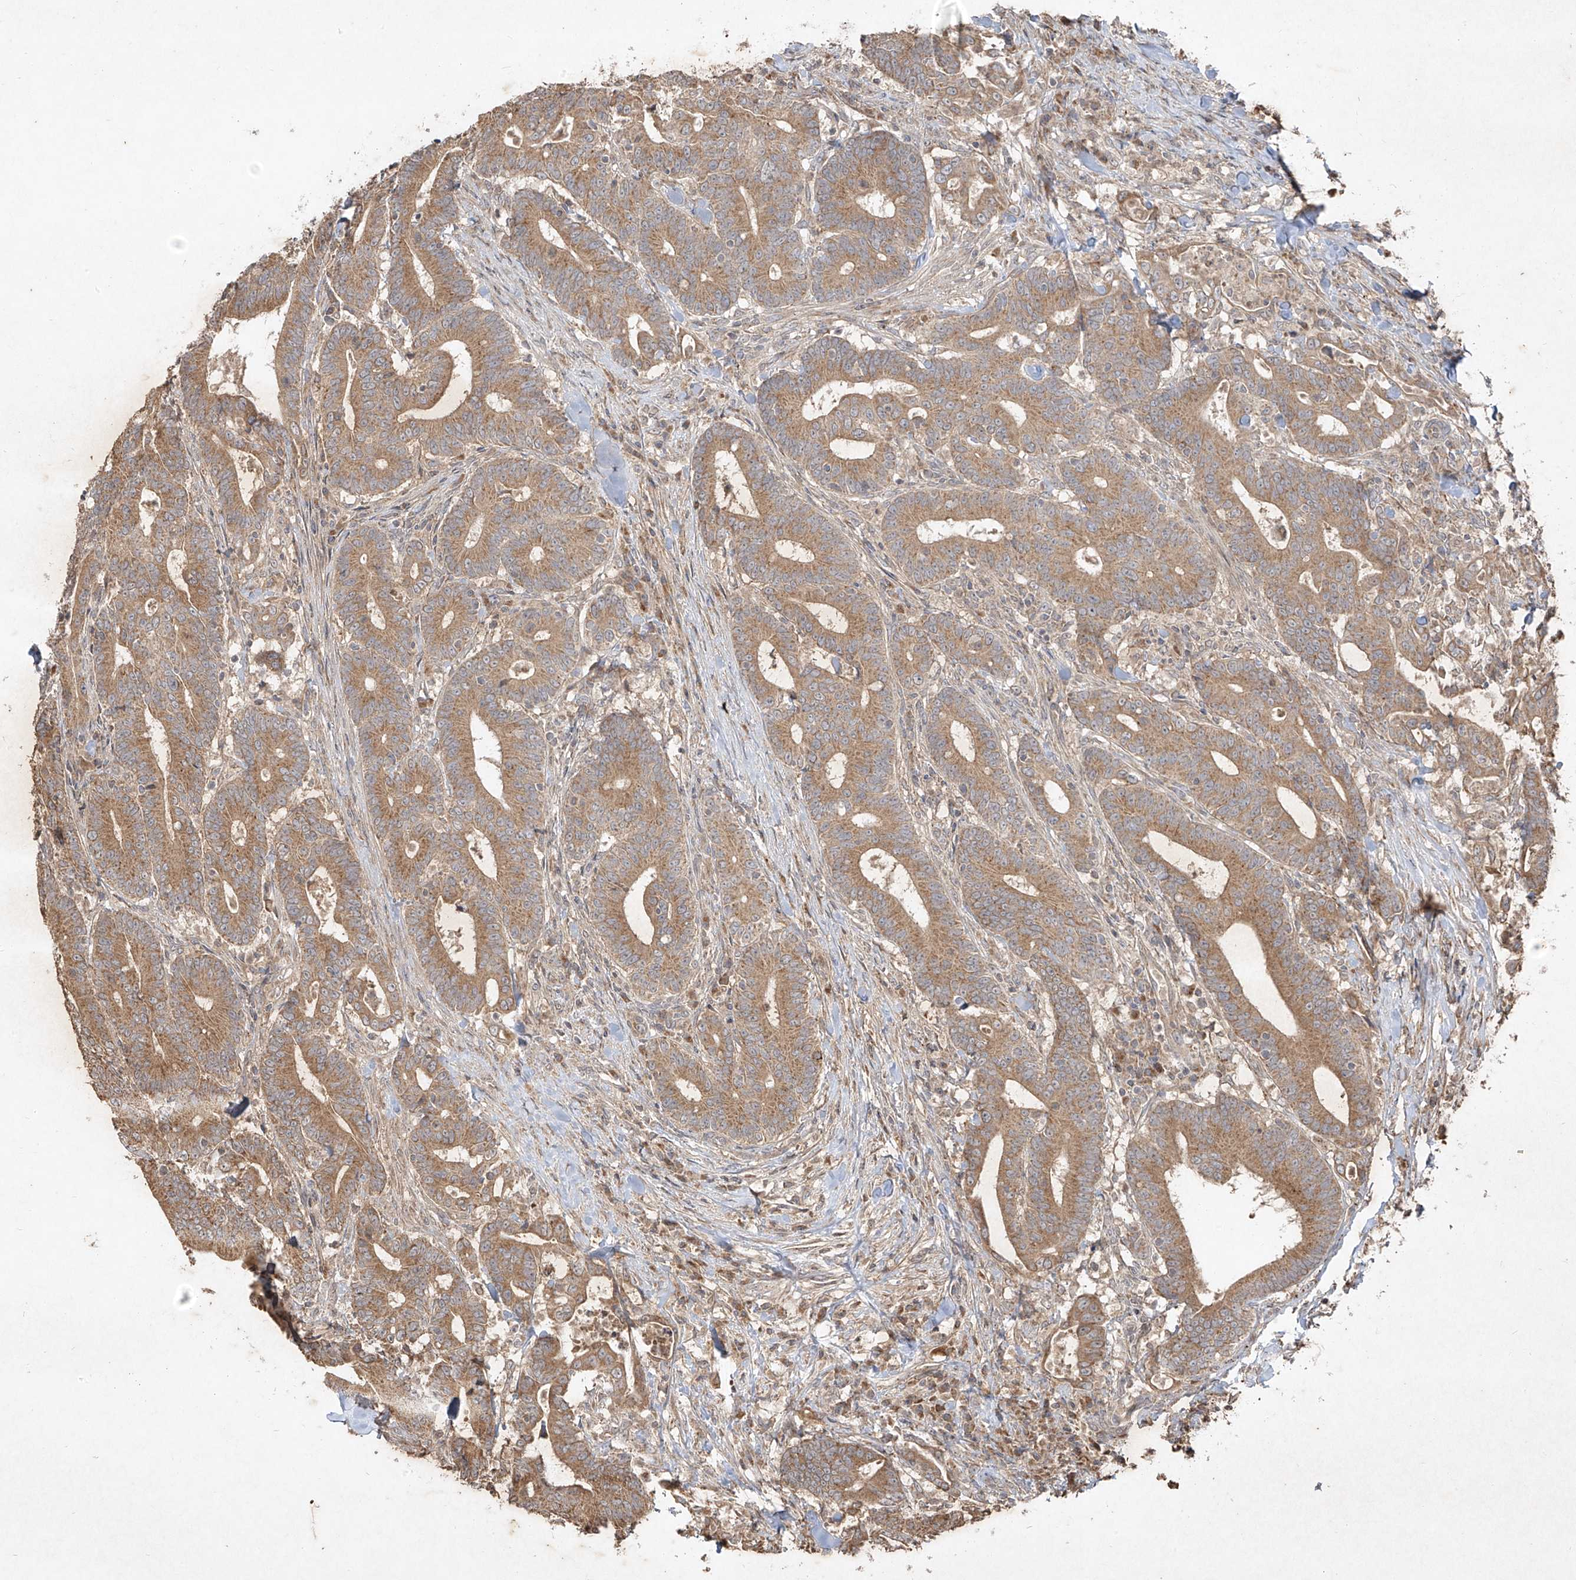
{"staining": {"intensity": "moderate", "quantity": ">75%", "location": "cytoplasmic/membranous"}, "tissue": "colorectal cancer", "cell_type": "Tumor cells", "image_type": "cancer", "snomed": [{"axis": "morphology", "description": "Adenocarcinoma, NOS"}, {"axis": "topography", "description": "Colon"}], "caption": "A brown stain highlights moderate cytoplasmic/membranous staining of a protein in adenocarcinoma (colorectal) tumor cells. Using DAB (3,3'-diaminobenzidine) (brown) and hematoxylin (blue) stains, captured at high magnification using brightfield microscopy.", "gene": "ABCD3", "patient": {"sex": "female", "age": 66}}